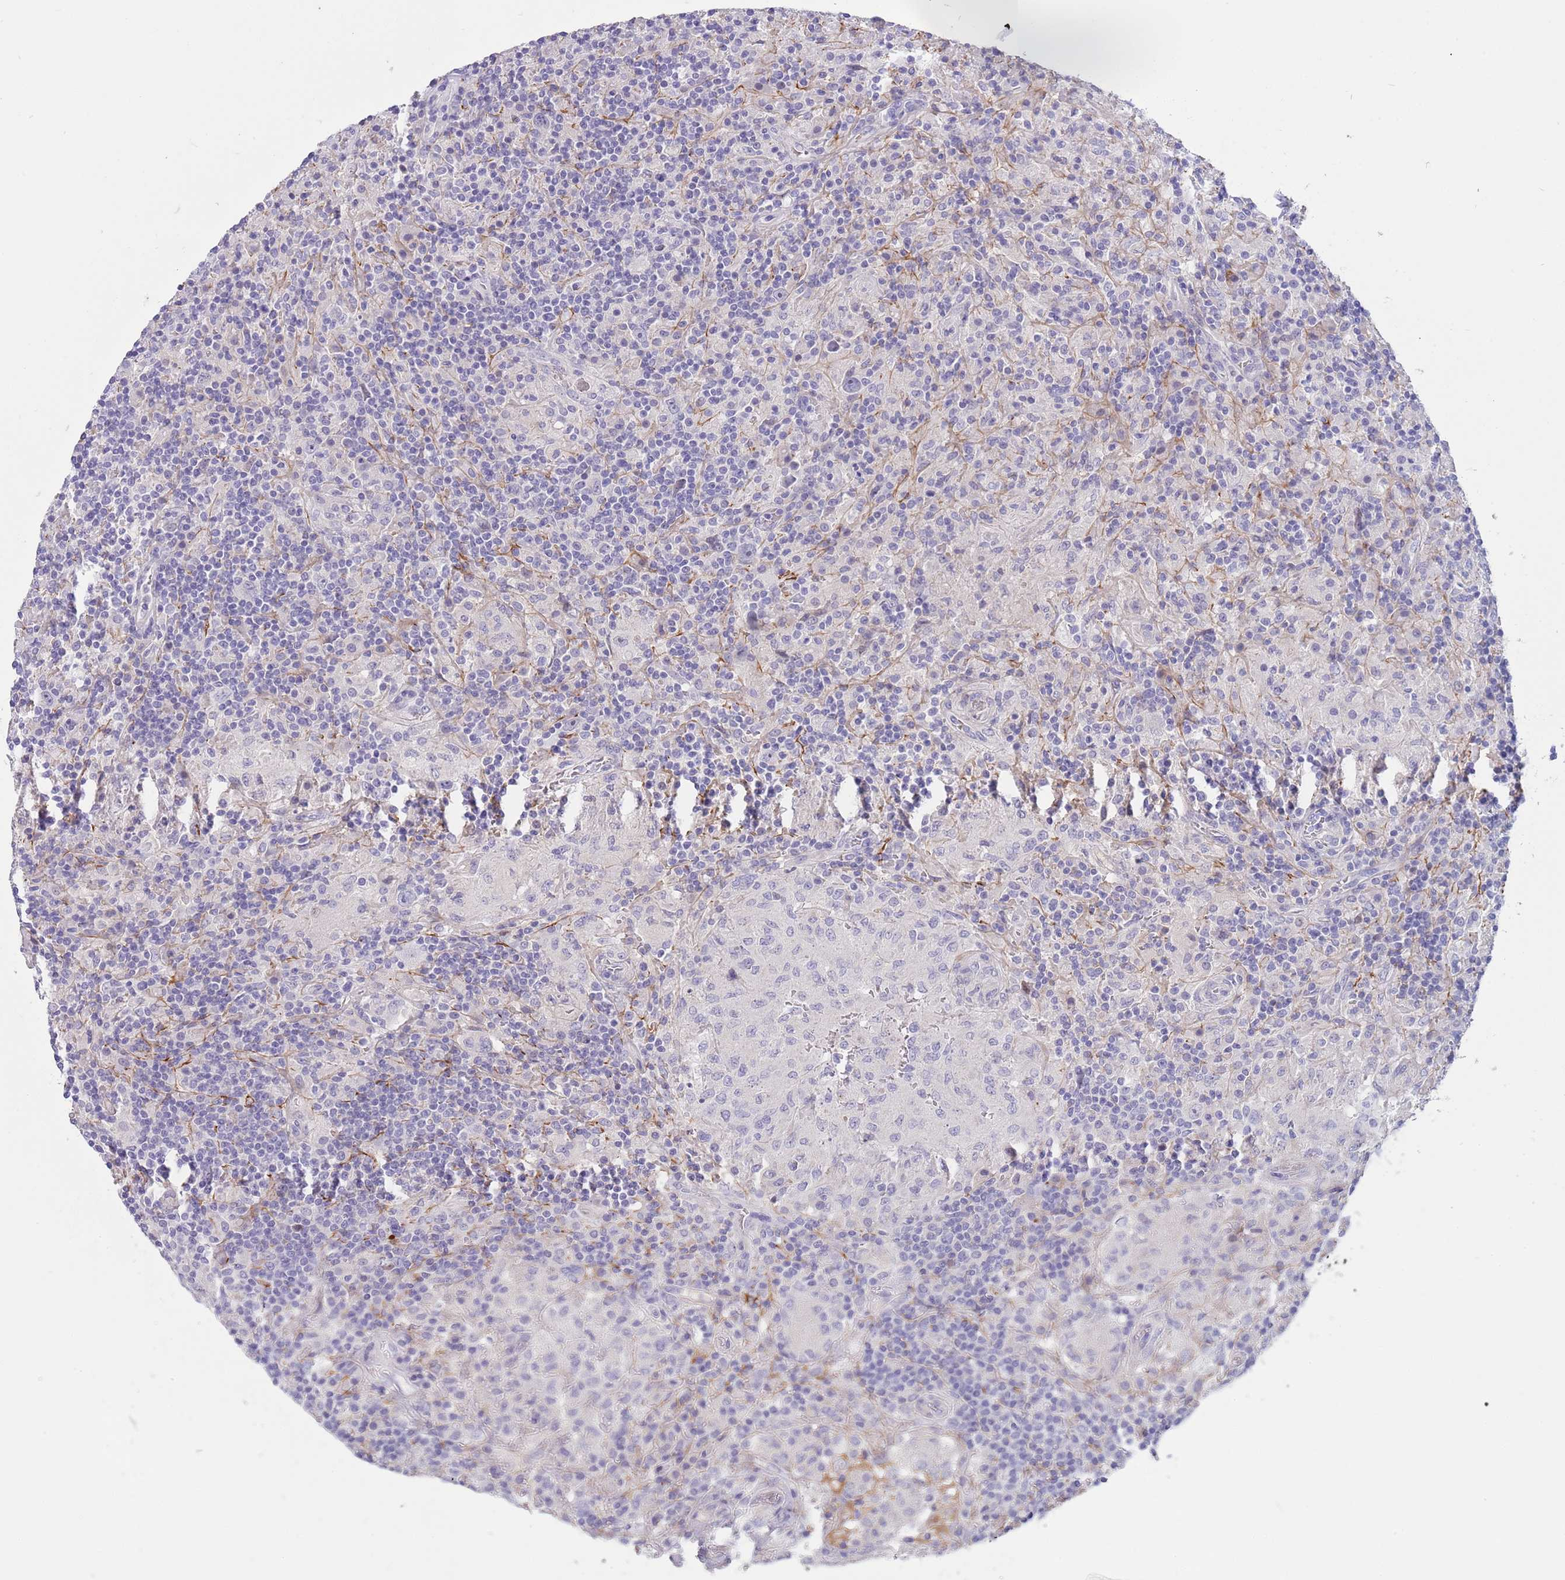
{"staining": {"intensity": "negative", "quantity": "none", "location": "none"}, "tissue": "lymphoma", "cell_type": "Tumor cells", "image_type": "cancer", "snomed": [{"axis": "morphology", "description": "Hodgkin's disease, NOS"}, {"axis": "topography", "description": "Lymph node"}], "caption": "A micrograph of lymphoma stained for a protein reveals no brown staining in tumor cells.", "gene": "LEPROTL1", "patient": {"sex": "male", "age": 70}}